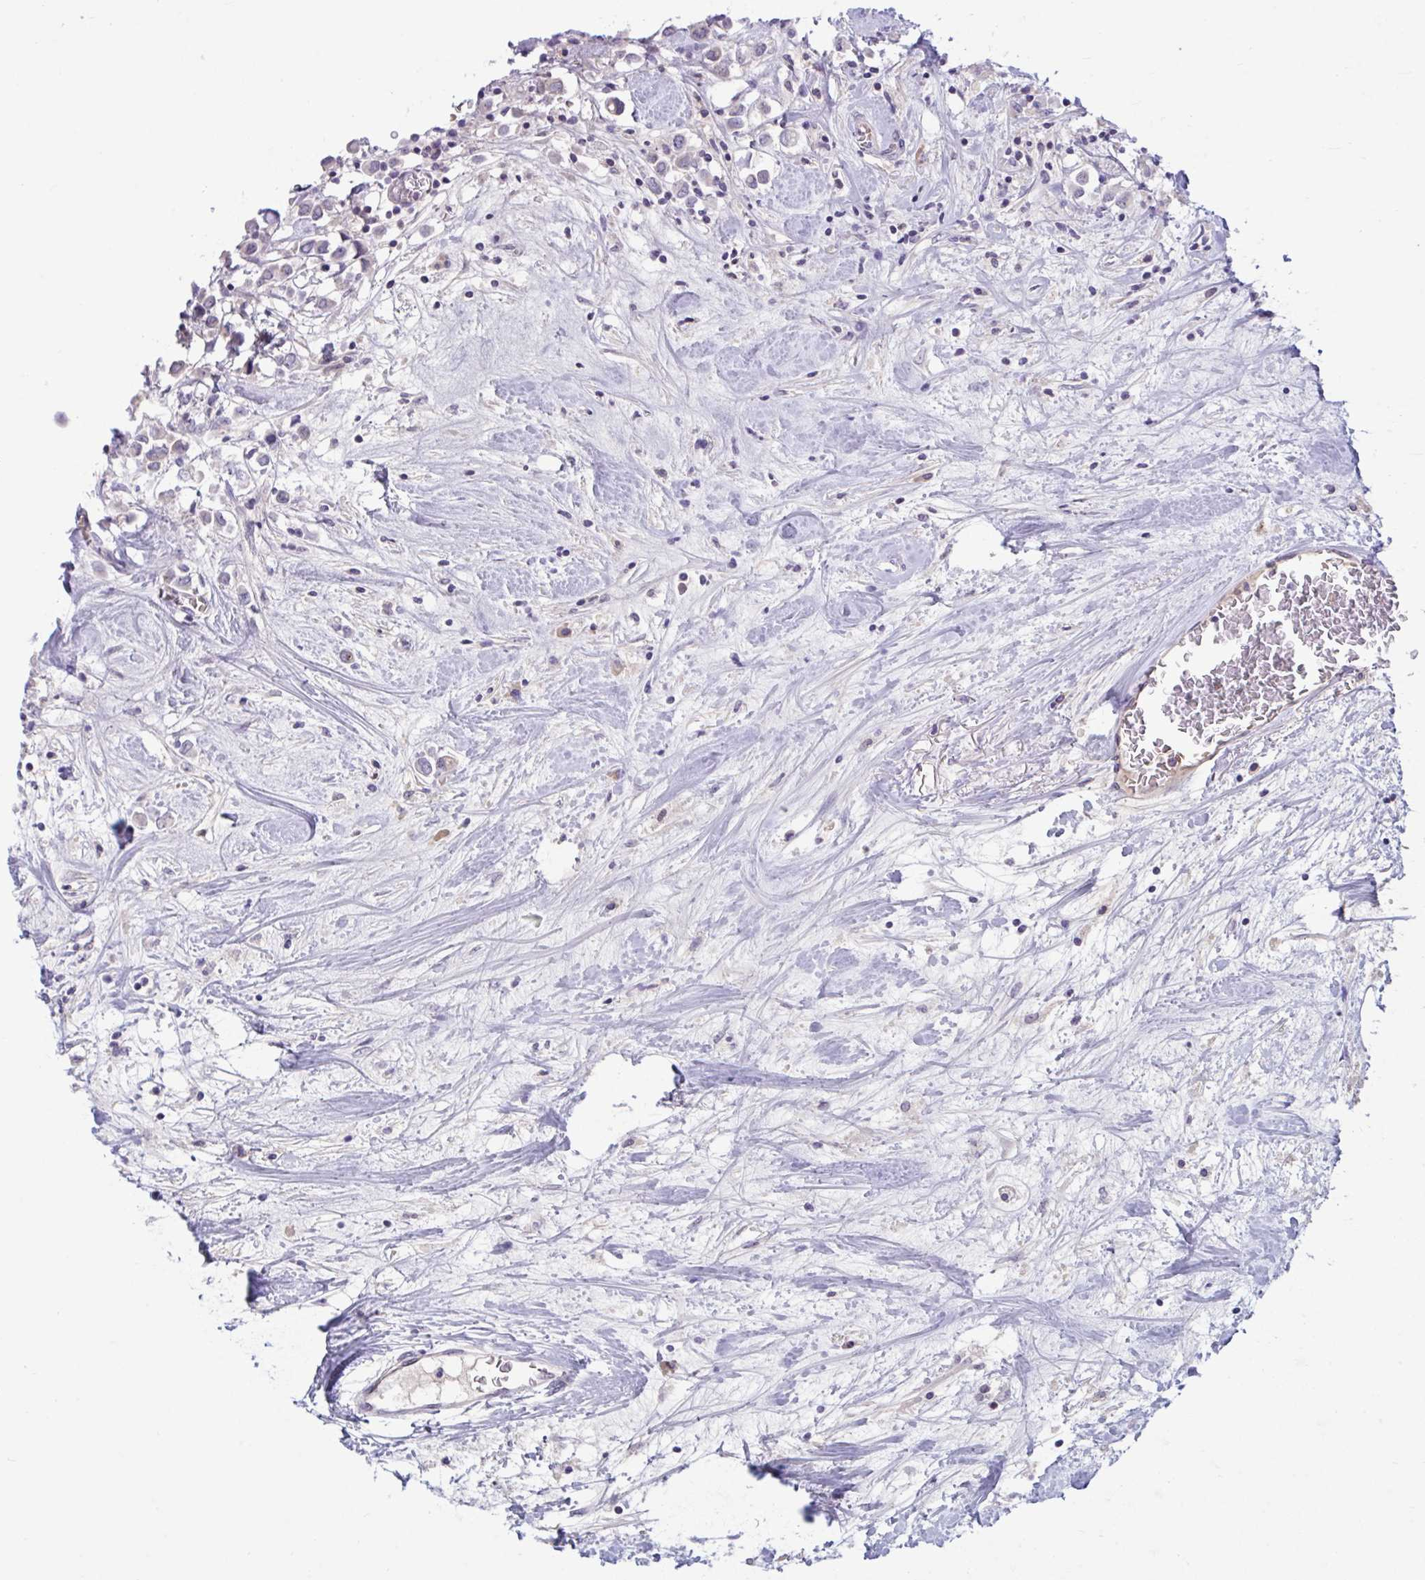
{"staining": {"intensity": "negative", "quantity": "none", "location": "none"}, "tissue": "breast cancer", "cell_type": "Tumor cells", "image_type": "cancer", "snomed": [{"axis": "morphology", "description": "Duct carcinoma"}, {"axis": "topography", "description": "Breast"}], "caption": "This is an immunohistochemistry histopathology image of intraductal carcinoma (breast). There is no expression in tumor cells.", "gene": "CNGB3", "patient": {"sex": "female", "age": 61}}